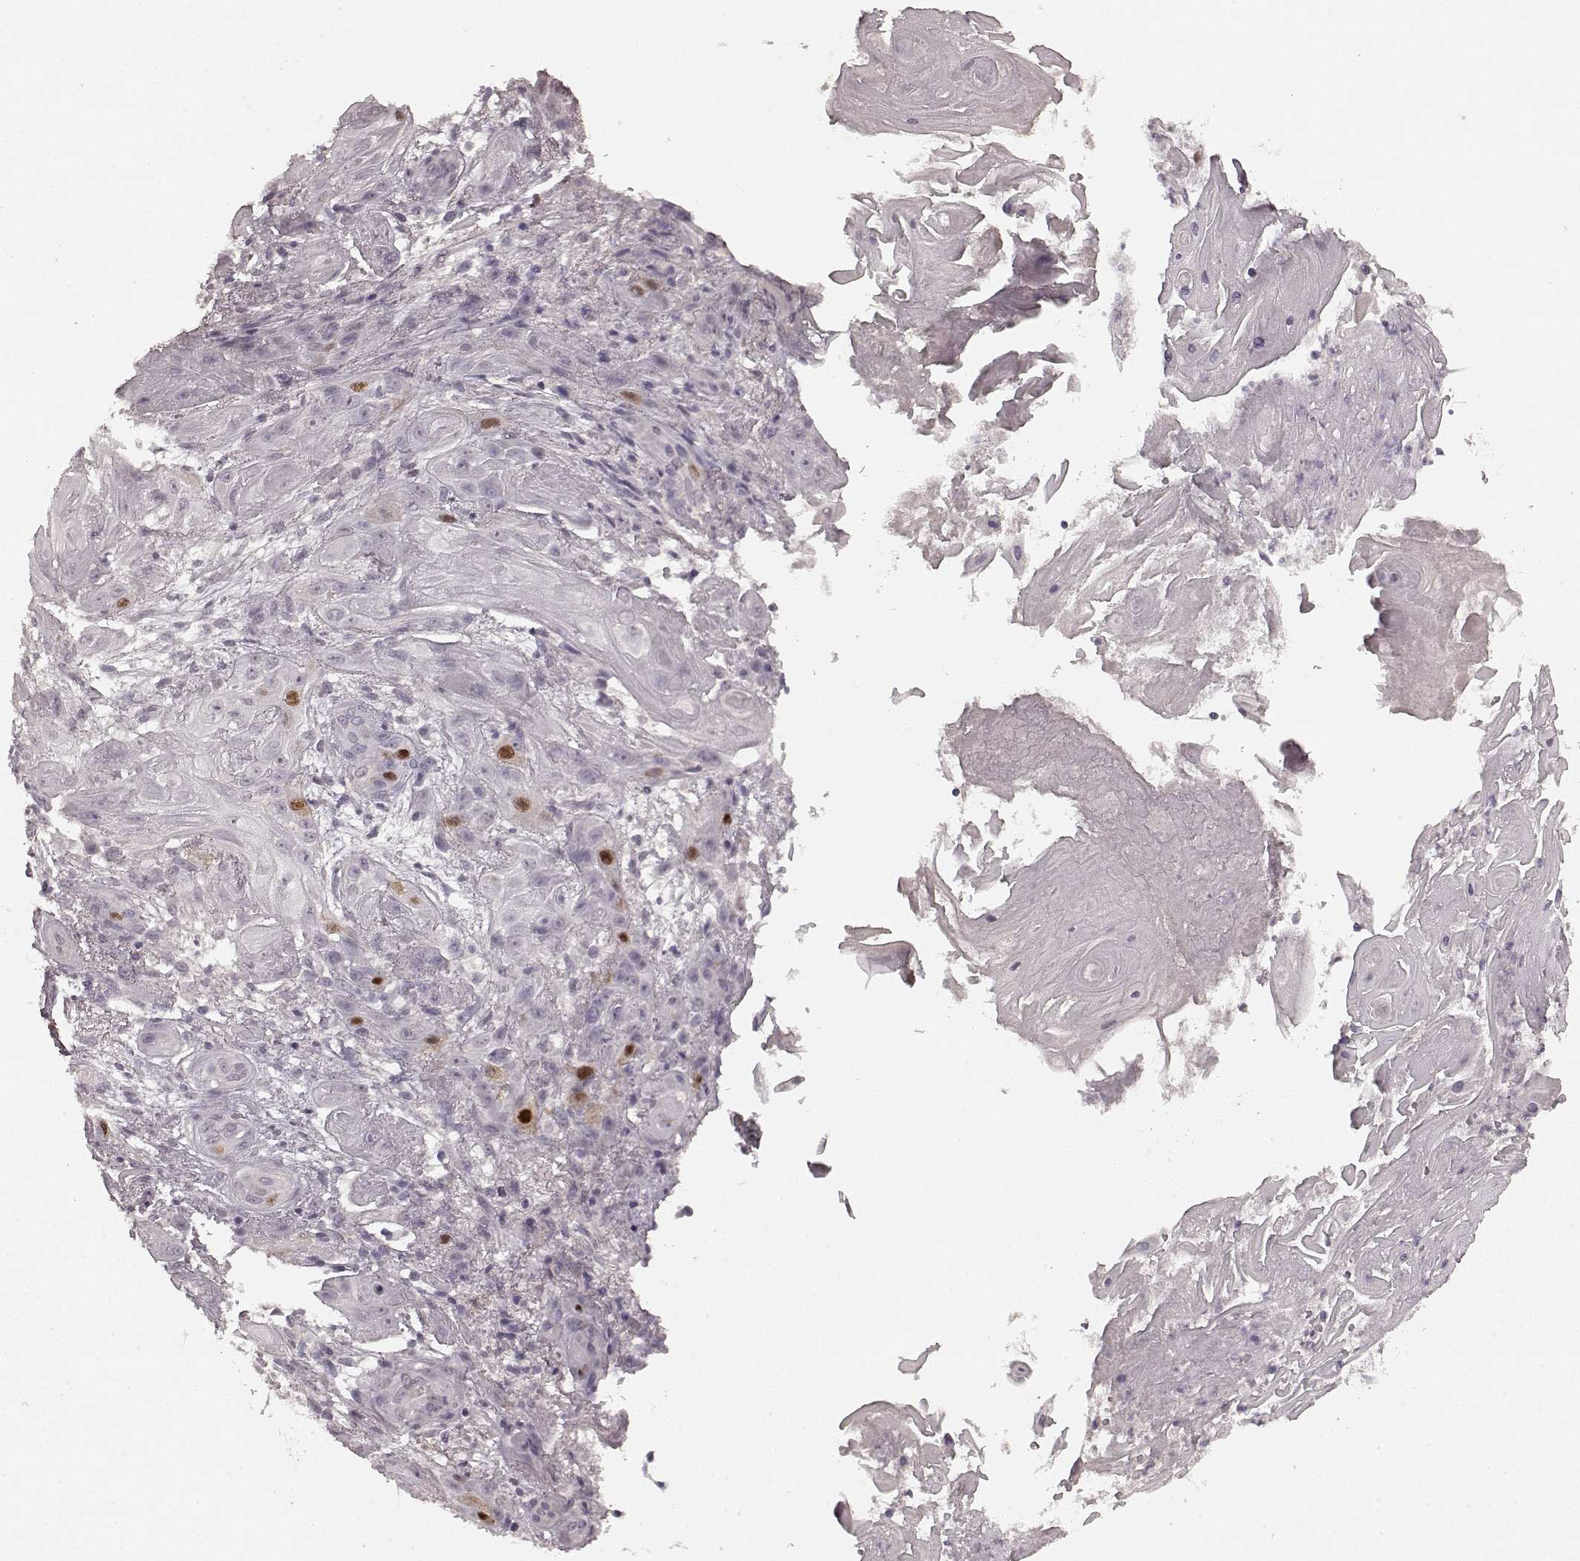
{"staining": {"intensity": "strong", "quantity": "<25%", "location": "nuclear"}, "tissue": "skin cancer", "cell_type": "Tumor cells", "image_type": "cancer", "snomed": [{"axis": "morphology", "description": "Squamous cell carcinoma, NOS"}, {"axis": "topography", "description": "Skin"}], "caption": "IHC histopathology image of skin cancer stained for a protein (brown), which displays medium levels of strong nuclear expression in approximately <25% of tumor cells.", "gene": "CCNA2", "patient": {"sex": "male", "age": 62}}